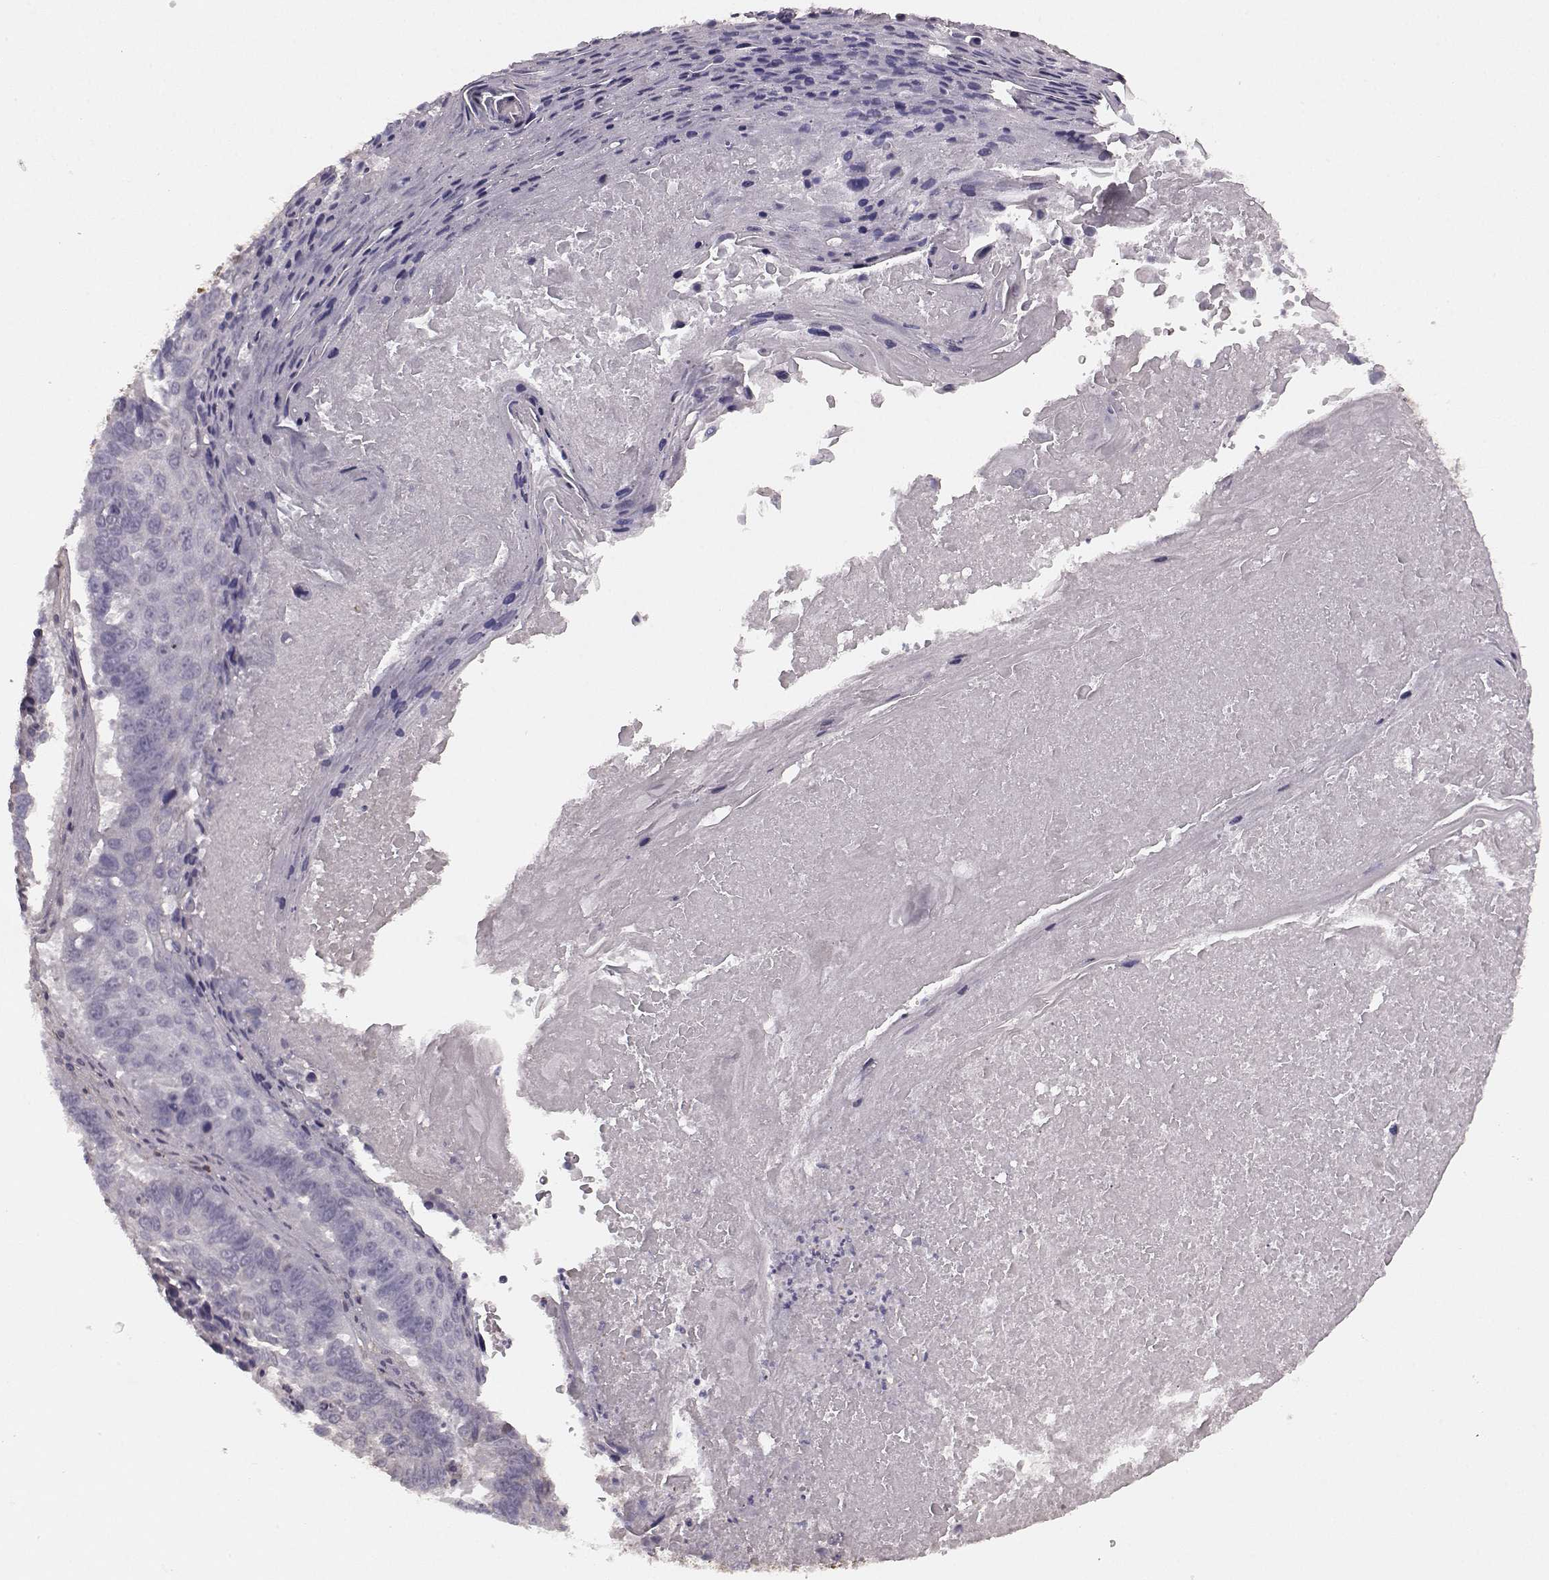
{"staining": {"intensity": "negative", "quantity": "none", "location": "none"}, "tissue": "lung cancer", "cell_type": "Tumor cells", "image_type": "cancer", "snomed": [{"axis": "morphology", "description": "Squamous cell carcinoma, NOS"}, {"axis": "topography", "description": "Lung"}], "caption": "An immunohistochemistry micrograph of lung cancer (squamous cell carcinoma) is shown. There is no staining in tumor cells of lung cancer (squamous cell carcinoma).", "gene": "PDCD1", "patient": {"sex": "male", "age": 73}}